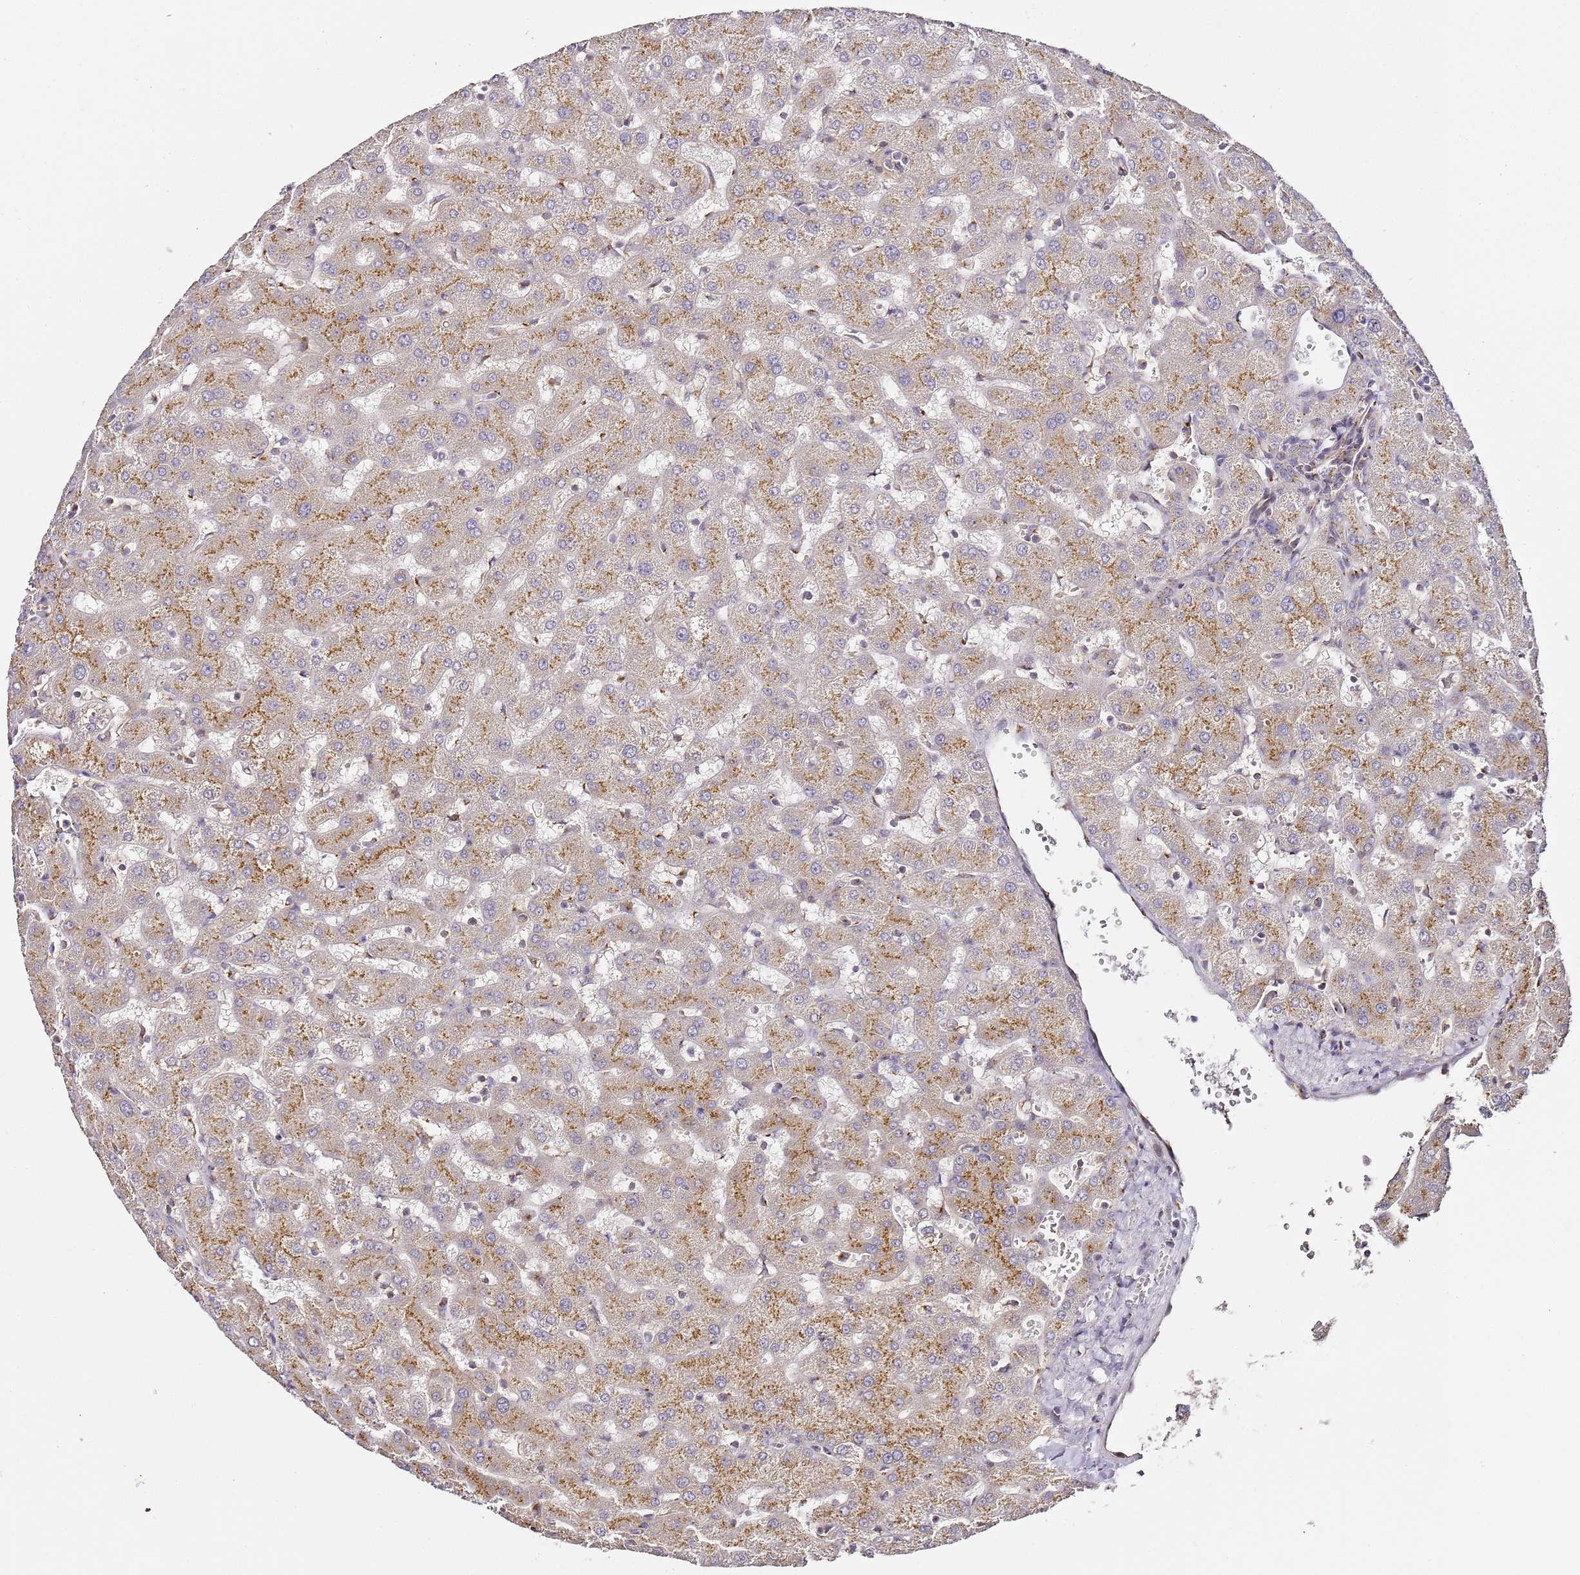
{"staining": {"intensity": "weak", "quantity": "<25%", "location": "cytoplasmic/membranous"}, "tissue": "liver", "cell_type": "Cholangiocytes", "image_type": "normal", "snomed": [{"axis": "morphology", "description": "Normal tissue, NOS"}, {"axis": "topography", "description": "Liver"}], "caption": "IHC photomicrograph of benign liver: liver stained with DAB (3,3'-diaminobenzidine) displays no significant protein expression in cholangiocytes. The staining was performed using DAB (3,3'-diaminobenzidine) to visualize the protein expression in brown, while the nuclei were stained in blue with hematoxylin (Magnification: 20x).", "gene": "MRPL49", "patient": {"sex": "female", "age": 63}}